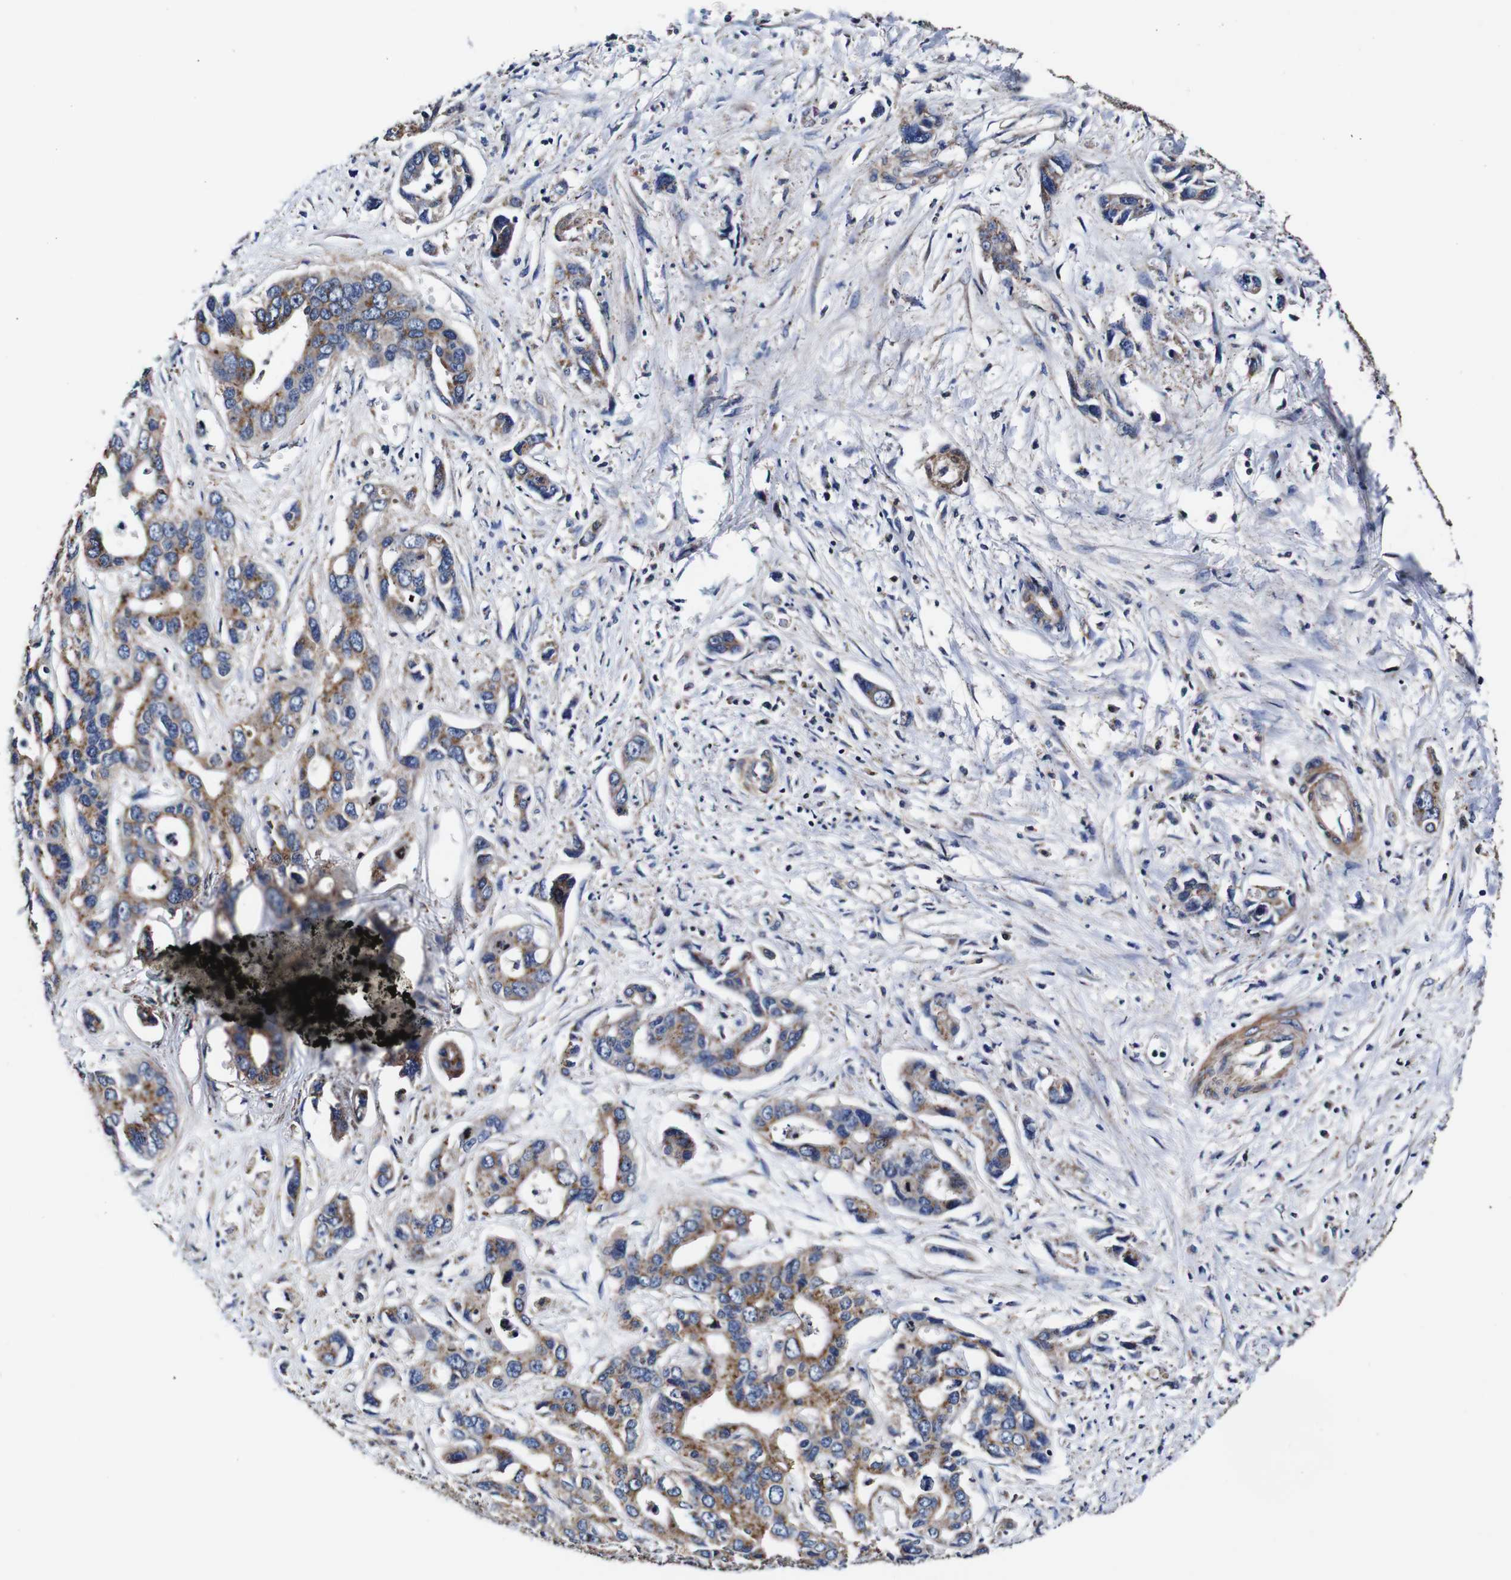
{"staining": {"intensity": "moderate", "quantity": ">75%", "location": "cytoplasmic/membranous"}, "tissue": "liver cancer", "cell_type": "Tumor cells", "image_type": "cancer", "snomed": [{"axis": "morphology", "description": "Cholangiocarcinoma"}, {"axis": "topography", "description": "Liver"}], "caption": "Tumor cells reveal medium levels of moderate cytoplasmic/membranous positivity in approximately >75% of cells in human liver cancer. The staining is performed using DAB (3,3'-diaminobenzidine) brown chromogen to label protein expression. The nuclei are counter-stained blue using hematoxylin.", "gene": "PDCD6IP", "patient": {"sex": "female", "age": 65}}